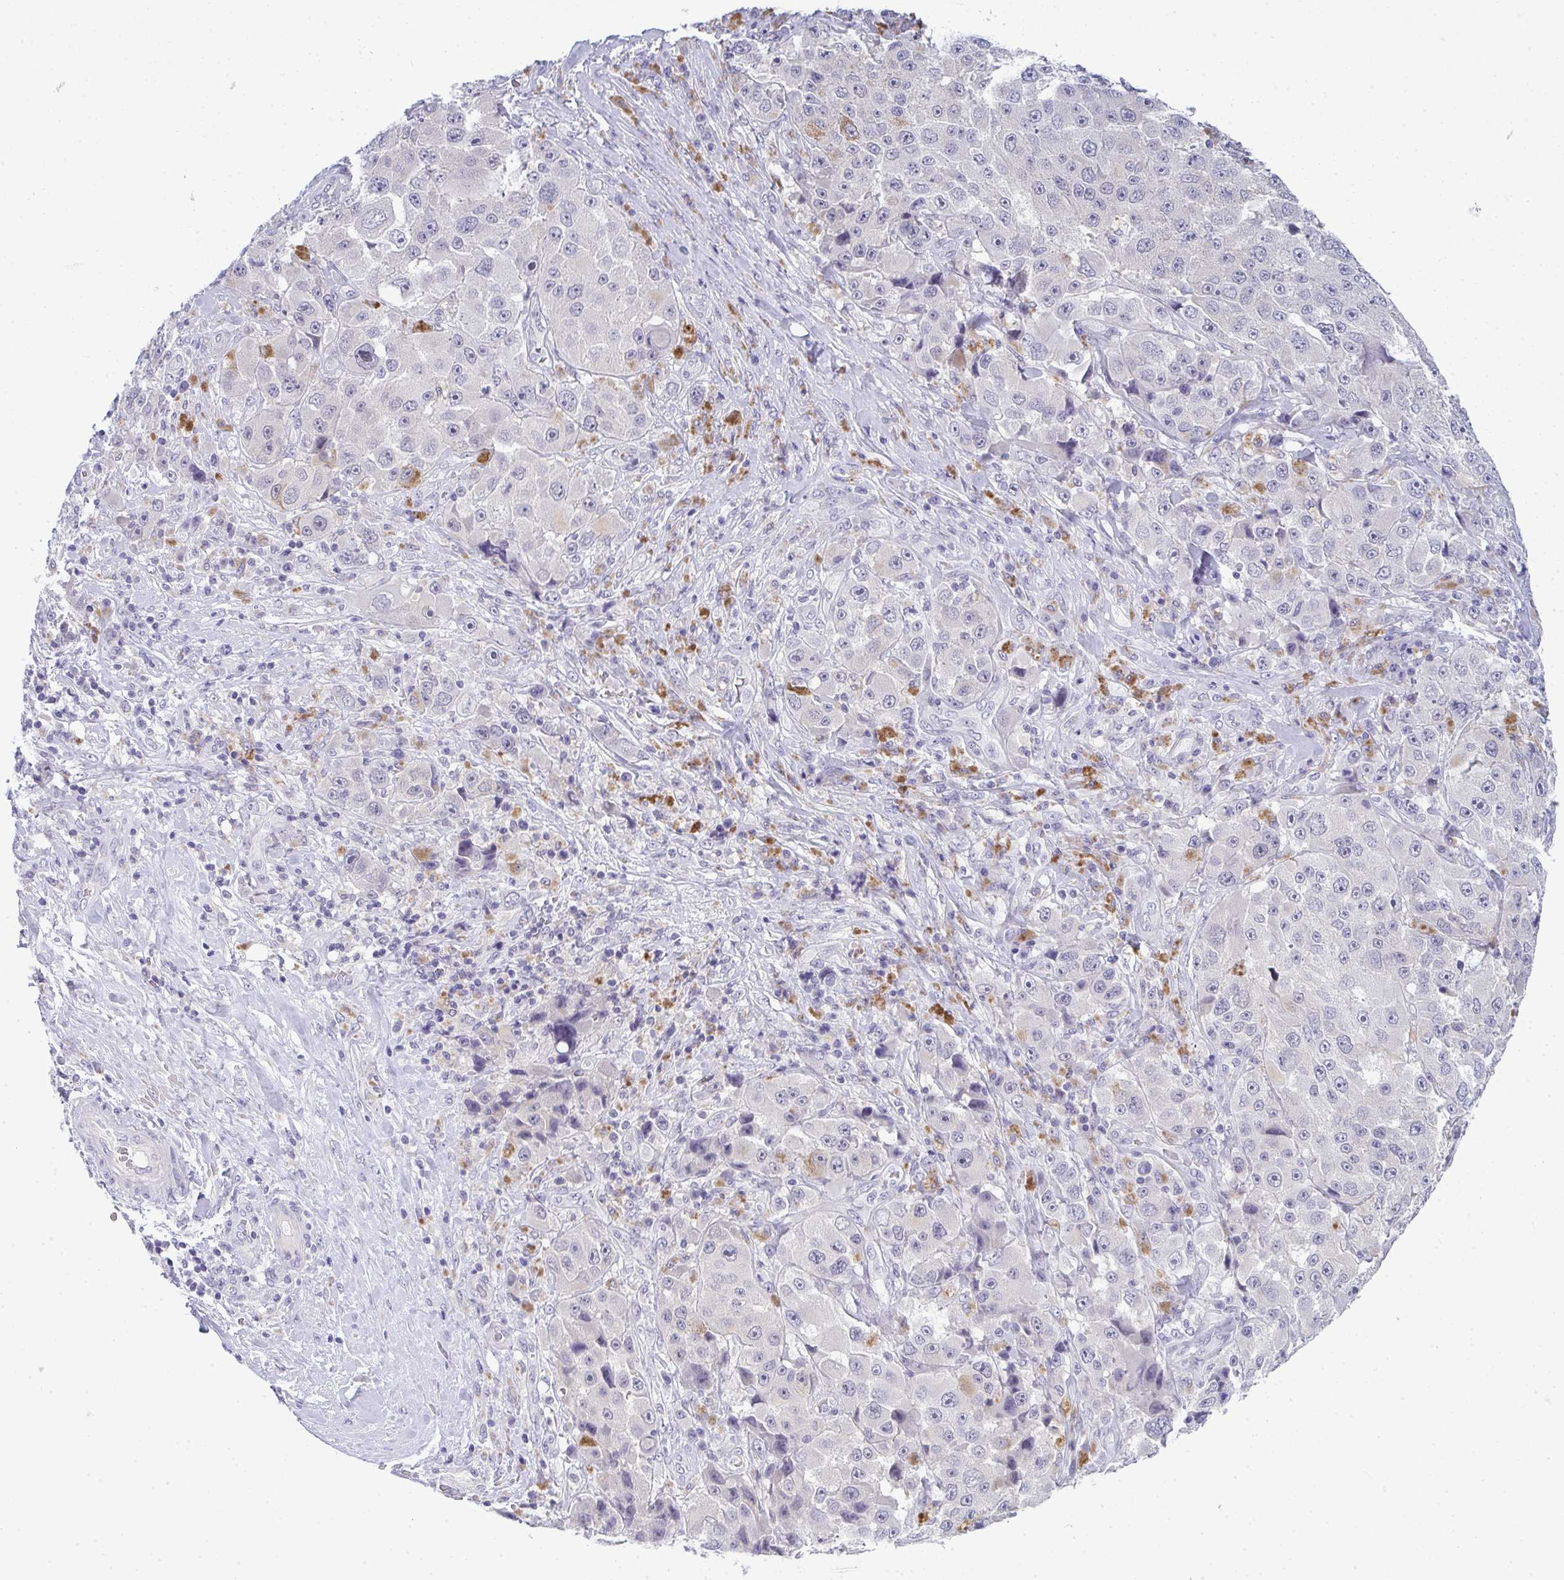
{"staining": {"intensity": "negative", "quantity": "none", "location": "none"}, "tissue": "melanoma", "cell_type": "Tumor cells", "image_type": "cancer", "snomed": [{"axis": "morphology", "description": "Malignant melanoma, Metastatic site"}, {"axis": "topography", "description": "Lymph node"}], "caption": "IHC of human melanoma reveals no expression in tumor cells.", "gene": "TMEM82", "patient": {"sex": "male", "age": 62}}